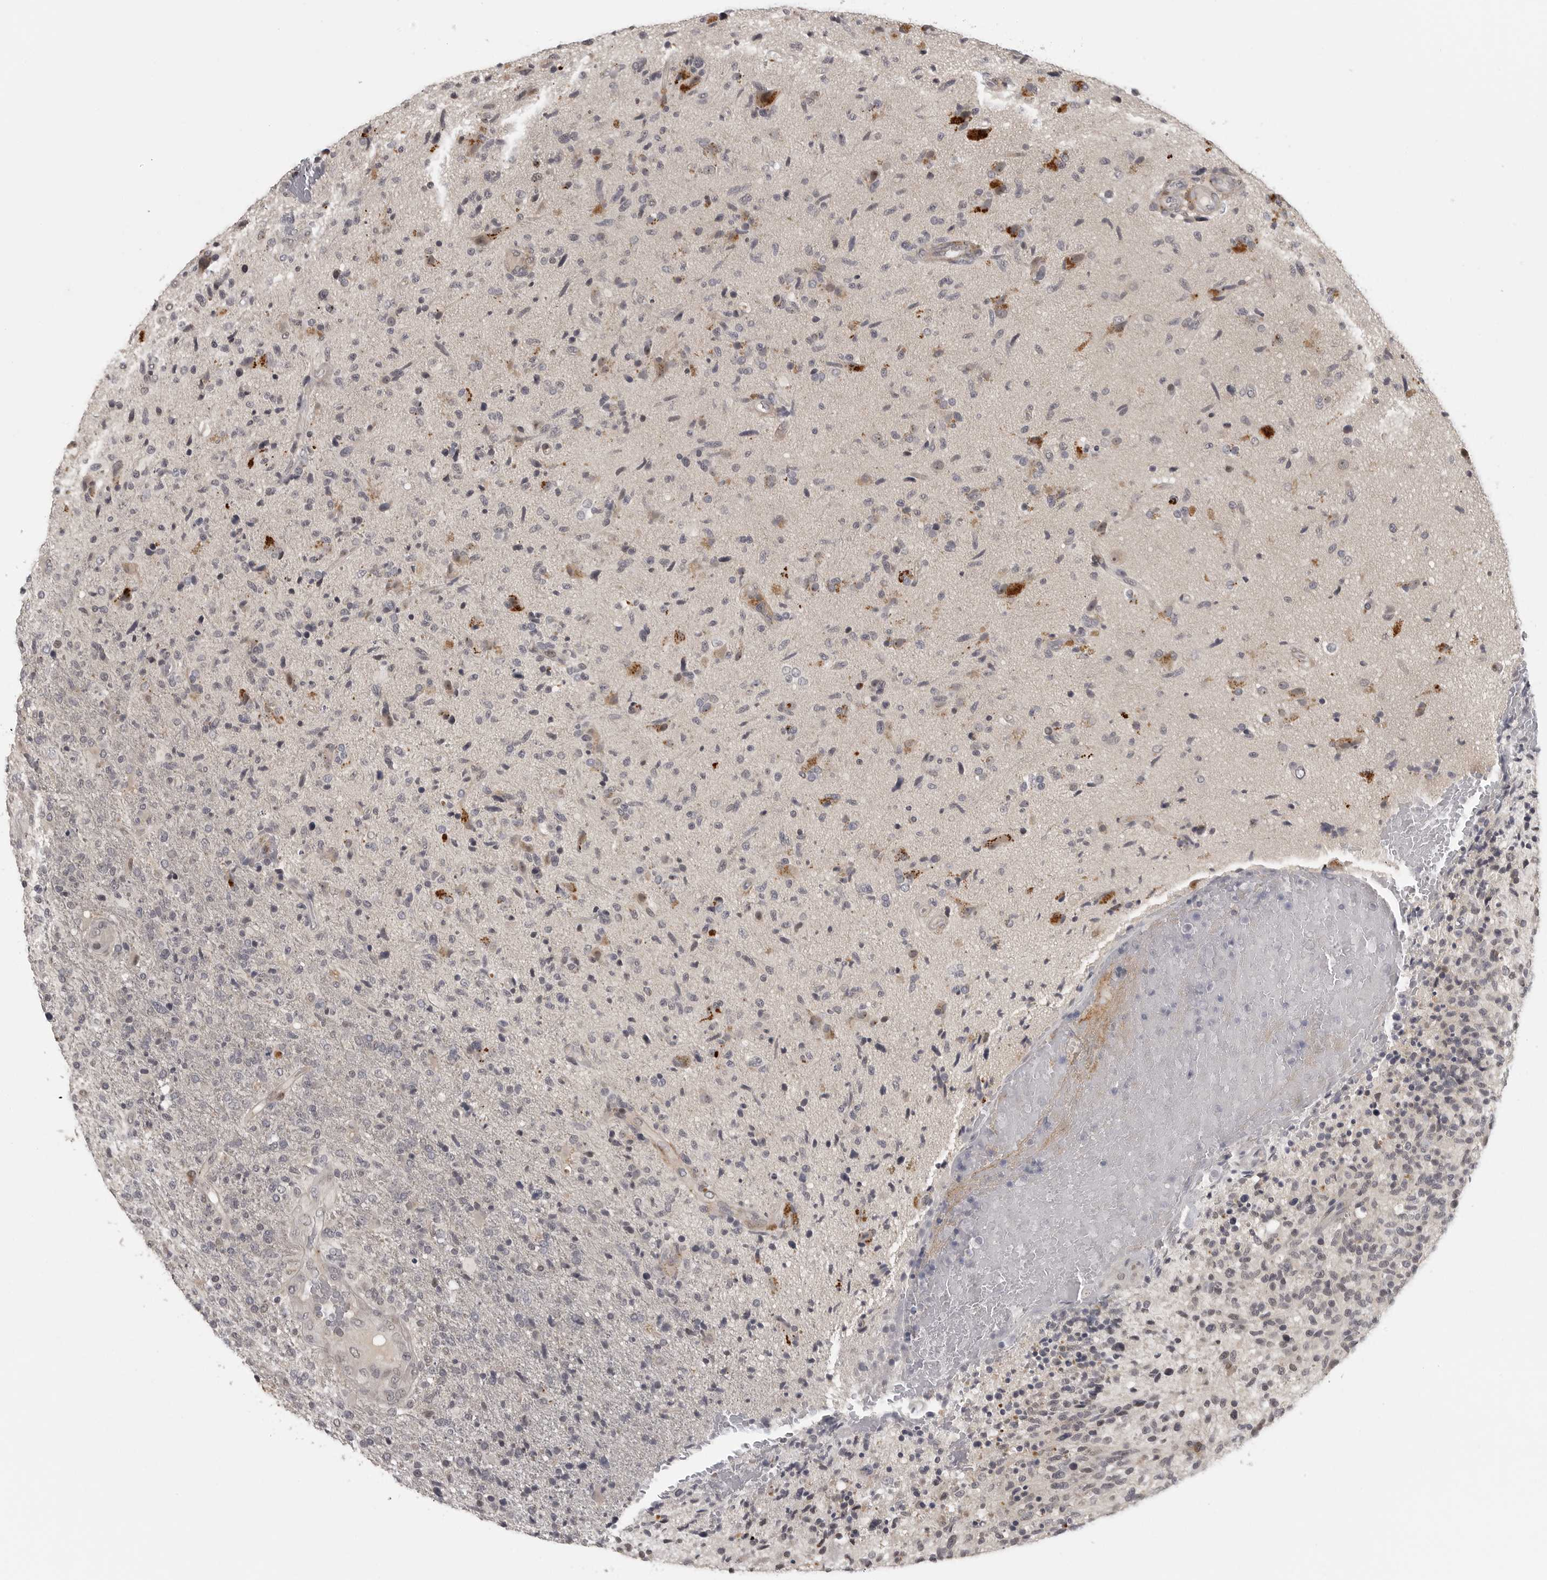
{"staining": {"intensity": "negative", "quantity": "none", "location": "none"}, "tissue": "glioma", "cell_type": "Tumor cells", "image_type": "cancer", "snomed": [{"axis": "morphology", "description": "Glioma, malignant, High grade"}, {"axis": "topography", "description": "Brain"}], "caption": "A micrograph of human malignant high-grade glioma is negative for staining in tumor cells.", "gene": "UROD", "patient": {"sex": "male", "age": 72}}